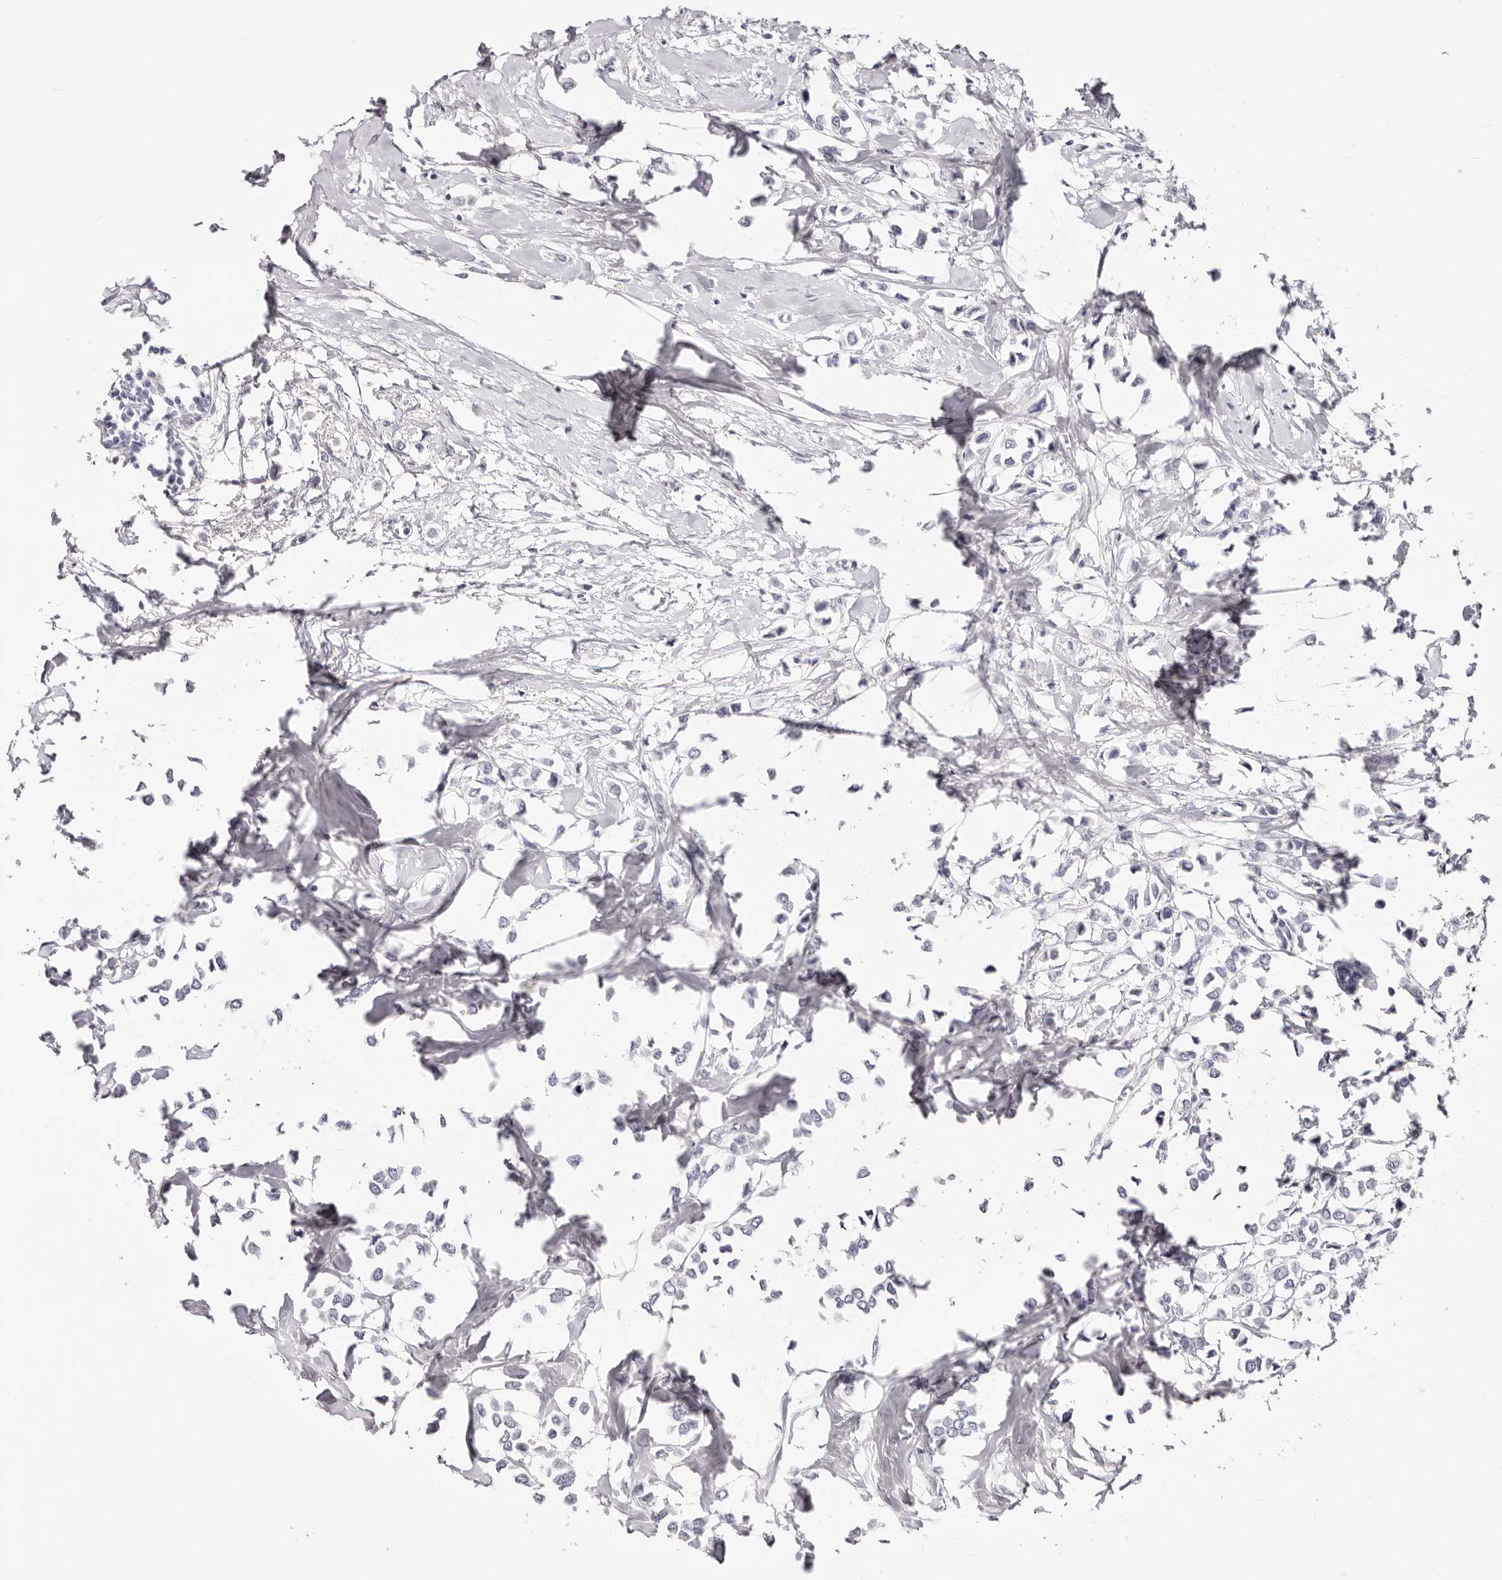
{"staining": {"intensity": "negative", "quantity": "none", "location": "none"}, "tissue": "breast cancer", "cell_type": "Tumor cells", "image_type": "cancer", "snomed": [{"axis": "morphology", "description": "Lobular carcinoma"}, {"axis": "topography", "description": "Breast"}], "caption": "A micrograph of human breast lobular carcinoma is negative for staining in tumor cells.", "gene": "PF4", "patient": {"sex": "female", "age": 51}}